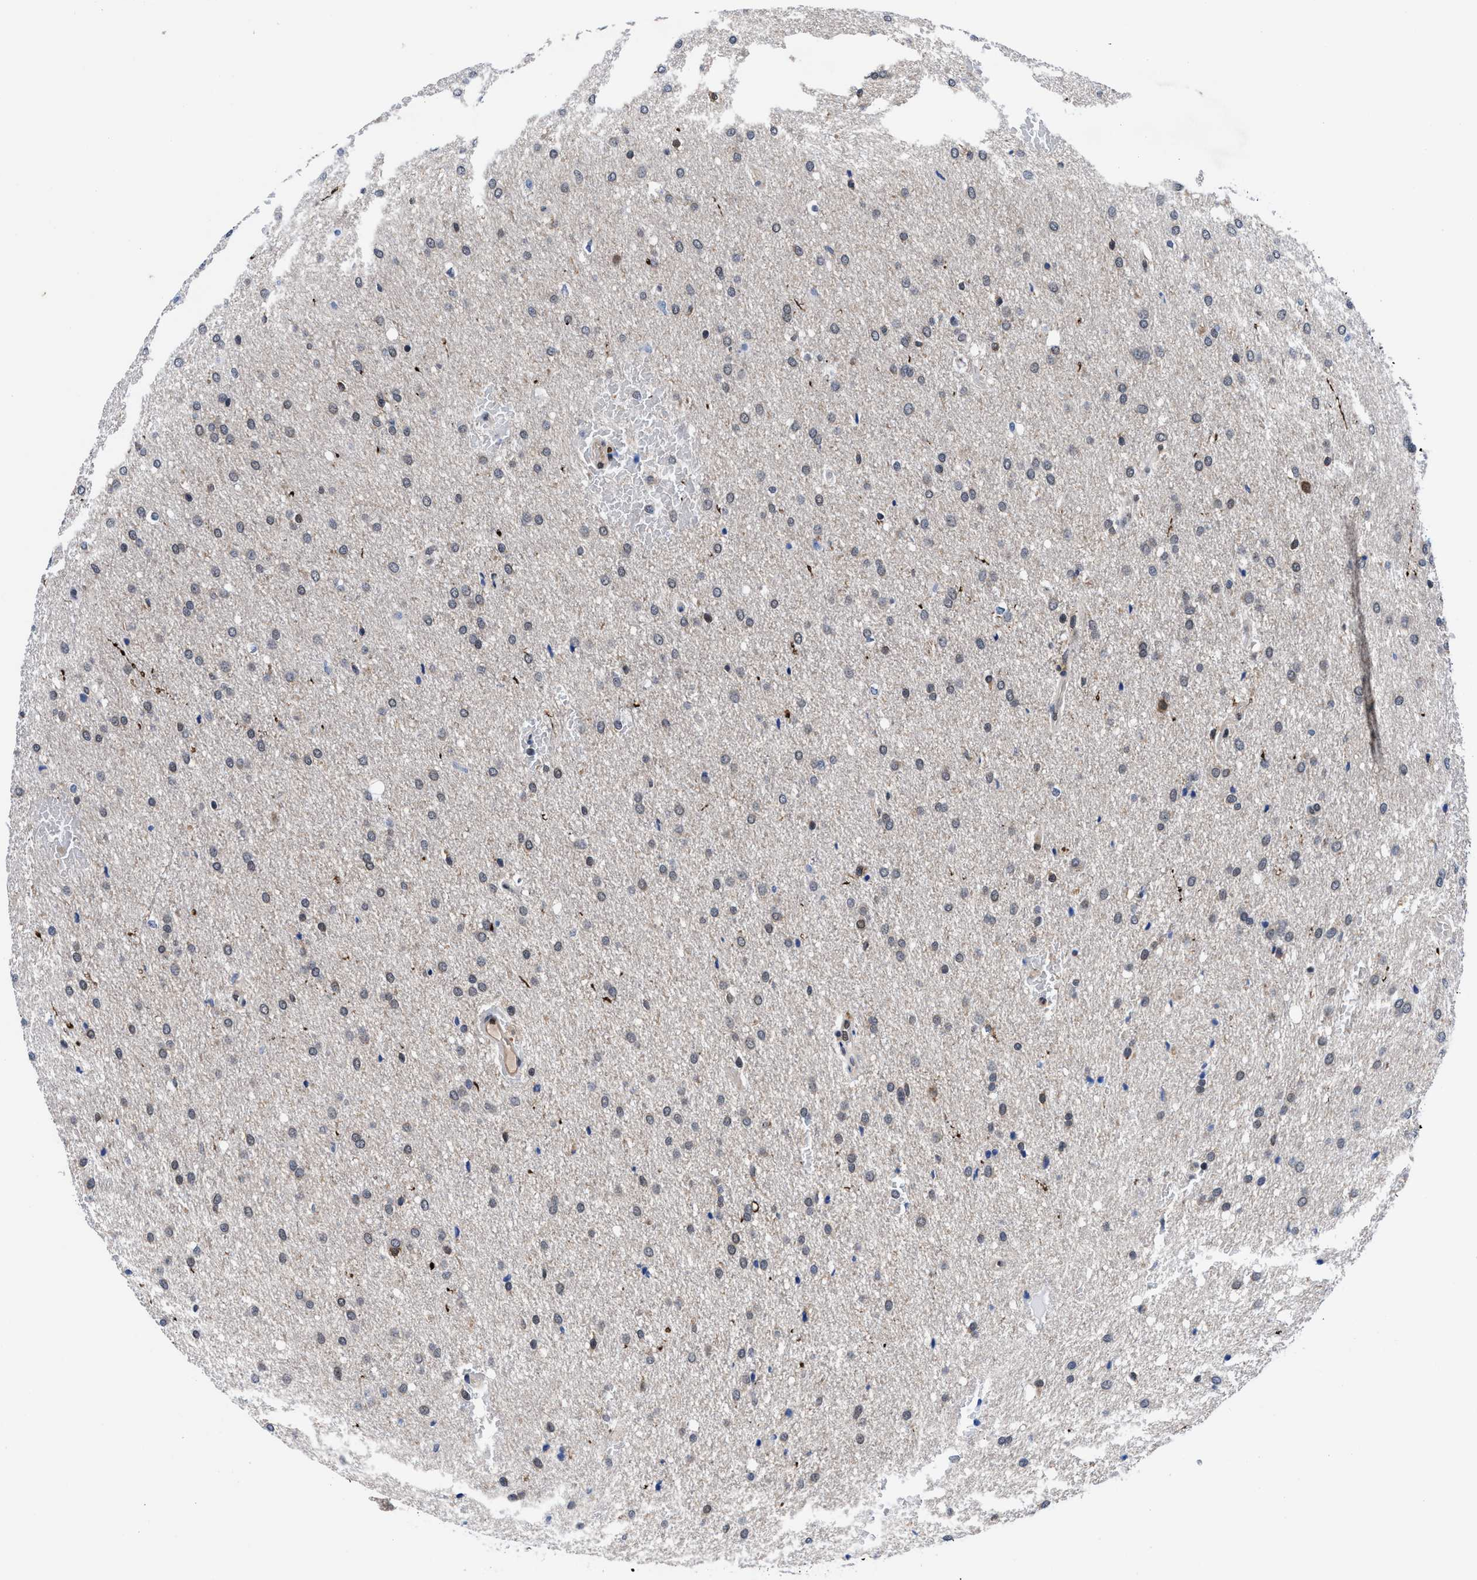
{"staining": {"intensity": "weak", "quantity": "<25%", "location": "nuclear"}, "tissue": "glioma", "cell_type": "Tumor cells", "image_type": "cancer", "snomed": [{"axis": "morphology", "description": "Glioma, malignant, Low grade"}, {"axis": "topography", "description": "Brain"}], "caption": "Tumor cells are negative for brown protein staining in malignant glioma (low-grade). (DAB (3,3'-diaminobenzidine) immunohistochemistry (IHC) with hematoxylin counter stain).", "gene": "ACLY", "patient": {"sex": "female", "age": 37}}